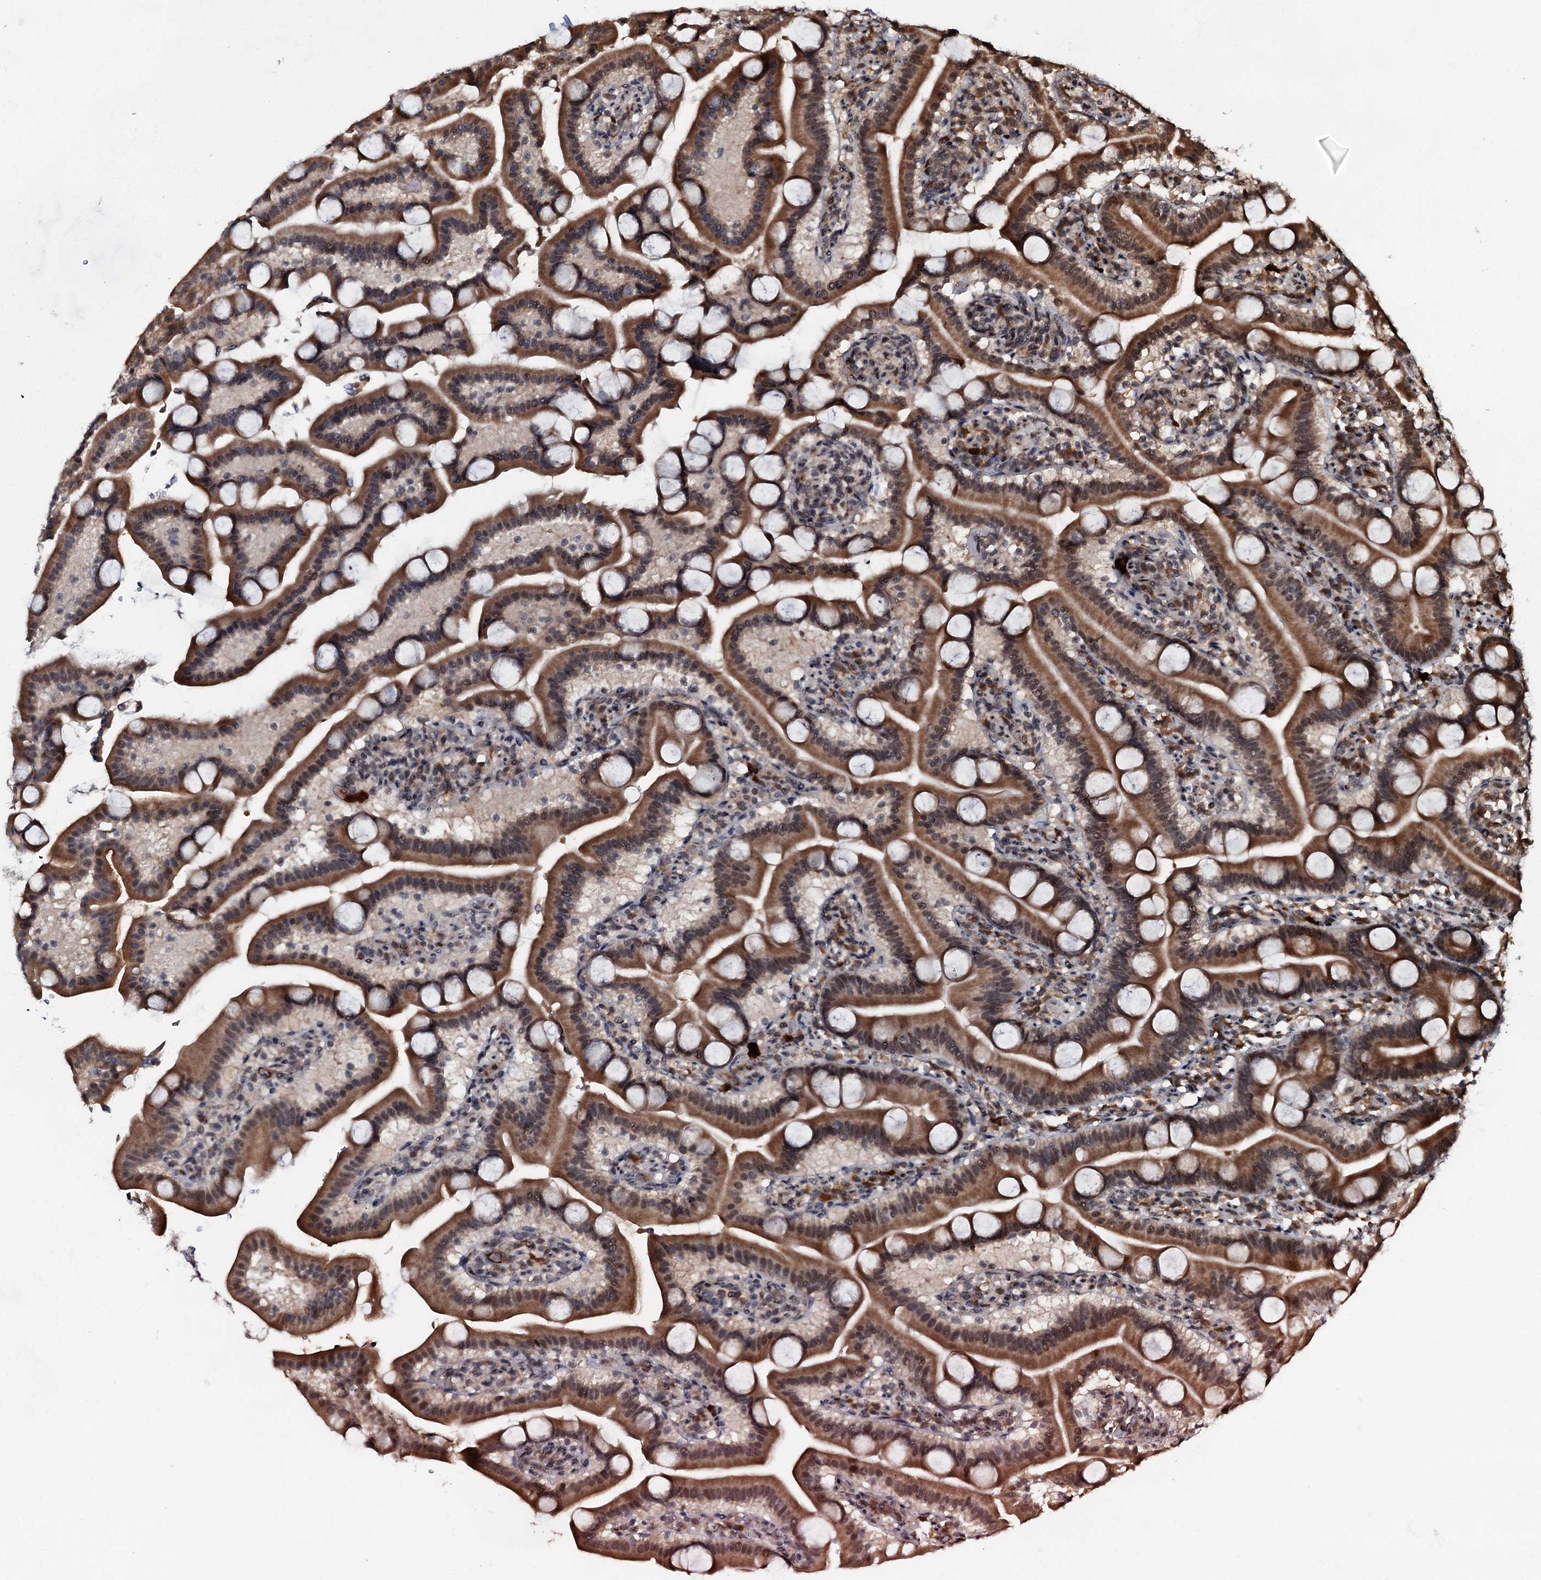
{"staining": {"intensity": "strong", "quantity": ">75%", "location": "cytoplasmic/membranous,nuclear"}, "tissue": "duodenum", "cell_type": "Glandular cells", "image_type": "normal", "snomed": [{"axis": "morphology", "description": "Normal tissue, NOS"}, {"axis": "topography", "description": "Duodenum"}], "caption": "Brown immunohistochemical staining in unremarkable human duodenum reveals strong cytoplasmic/membranous,nuclear expression in approximately >75% of glandular cells.", "gene": "C18orf32", "patient": {"sex": "male", "age": 55}}